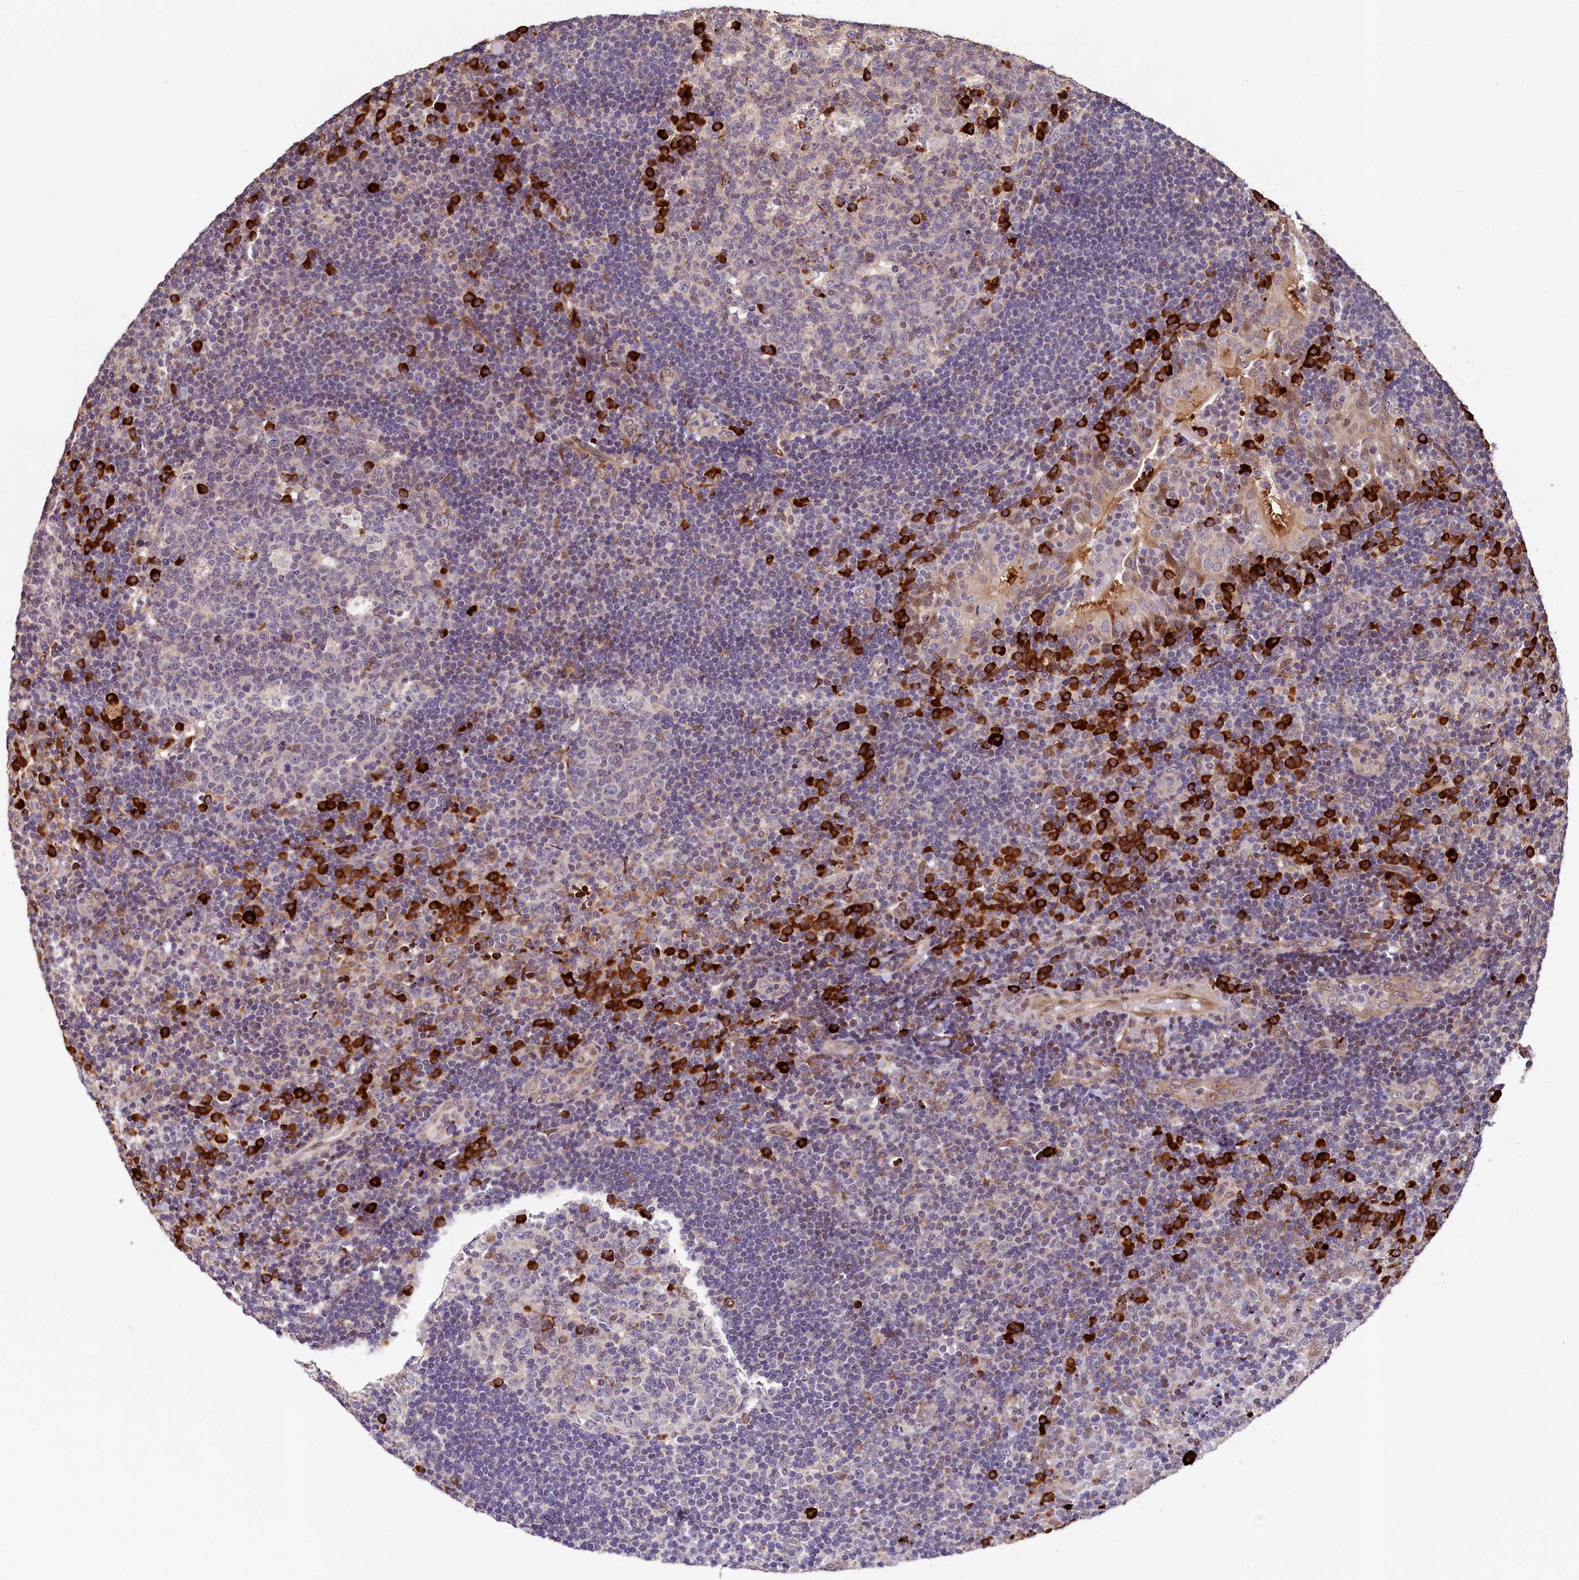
{"staining": {"intensity": "strong", "quantity": "<25%", "location": "cytoplasmic/membranous"}, "tissue": "tonsil", "cell_type": "Germinal center cells", "image_type": "normal", "snomed": [{"axis": "morphology", "description": "Normal tissue, NOS"}, {"axis": "topography", "description": "Tonsil"}], "caption": "Normal tonsil was stained to show a protein in brown. There is medium levels of strong cytoplasmic/membranous positivity in approximately <25% of germinal center cells. (Stains: DAB in brown, nuclei in blue, Microscopy: brightfield microscopy at high magnification).", "gene": "C5orf15", "patient": {"sex": "female", "age": 40}}